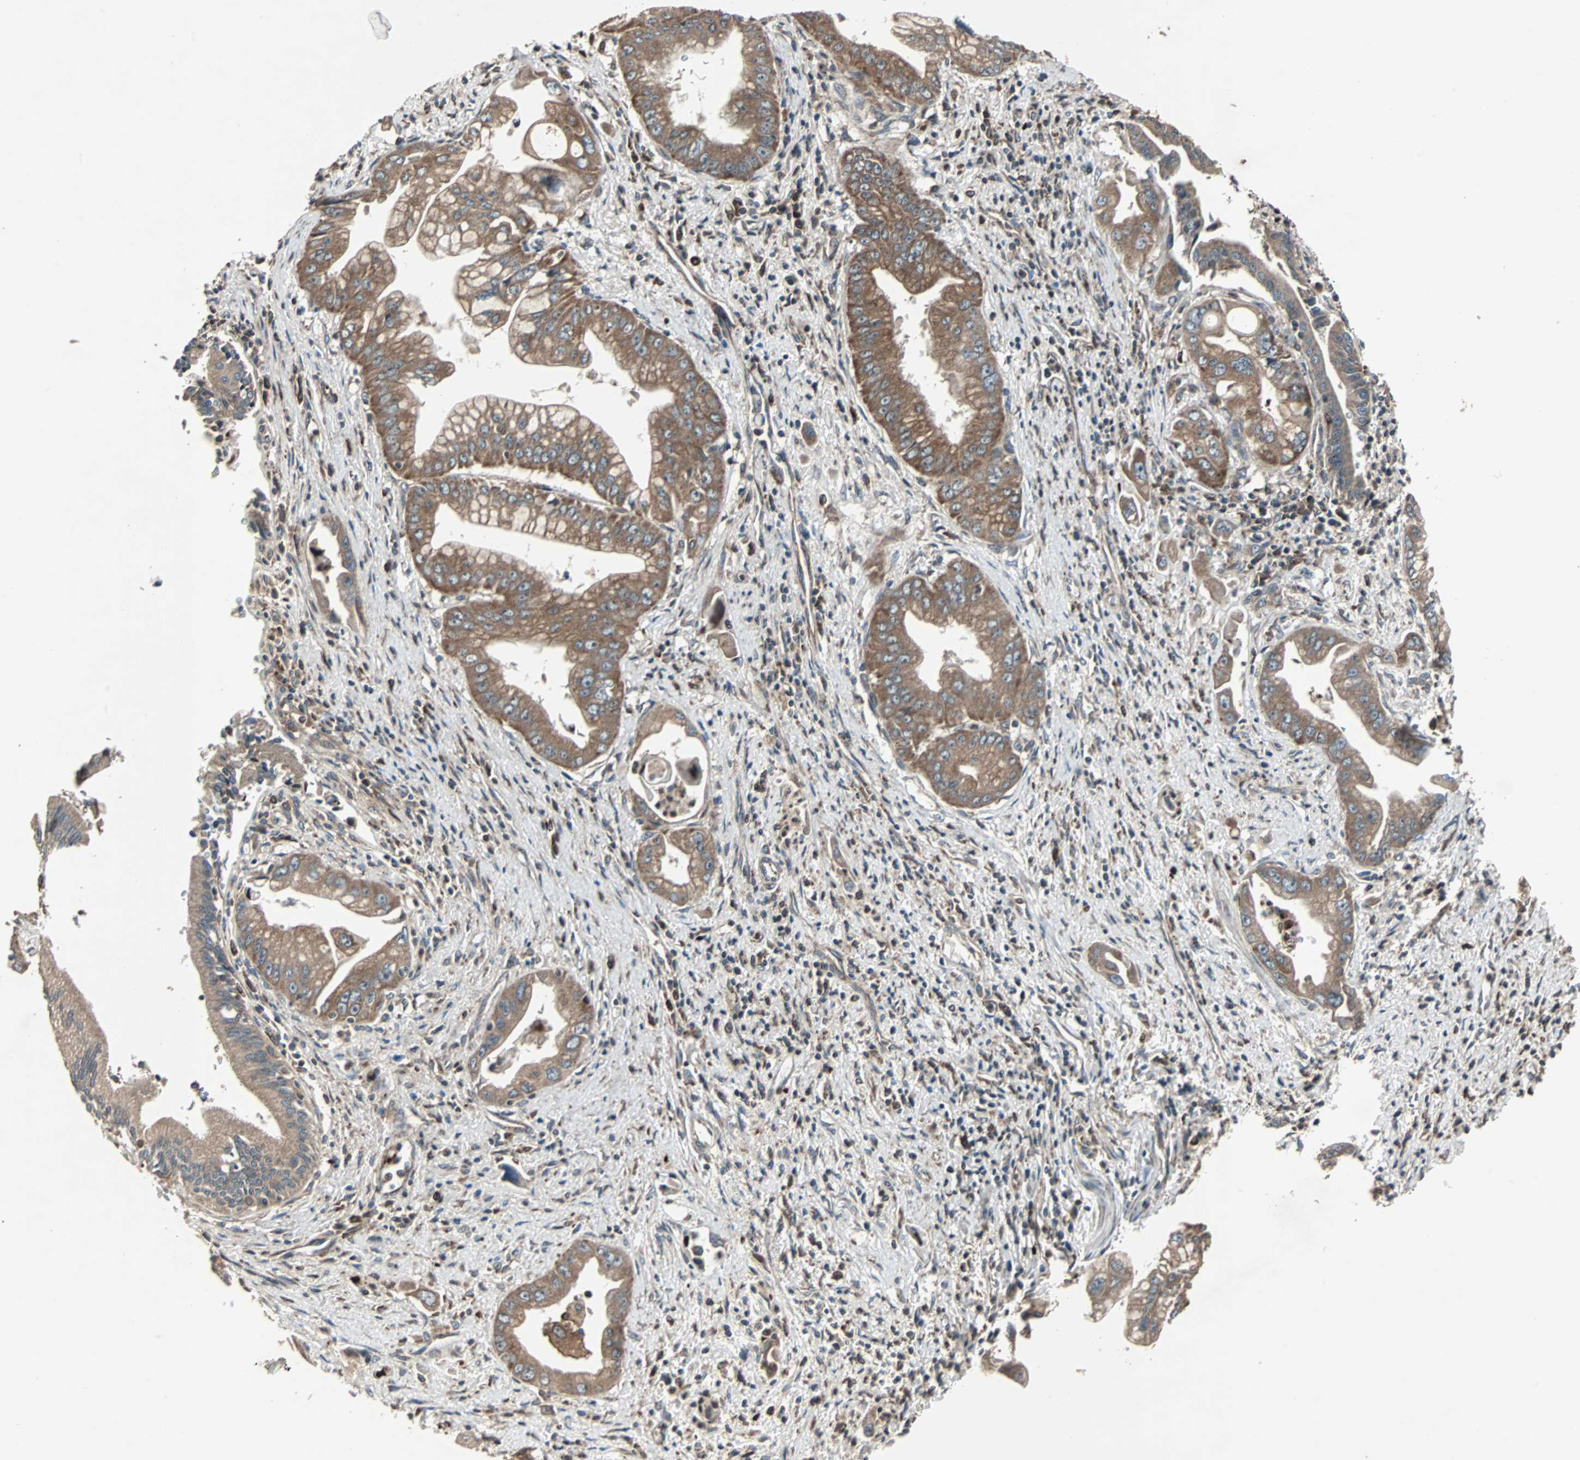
{"staining": {"intensity": "moderate", "quantity": ">75%", "location": "cytoplasmic/membranous"}, "tissue": "pancreatic cancer", "cell_type": "Tumor cells", "image_type": "cancer", "snomed": [{"axis": "morphology", "description": "Adenocarcinoma, NOS"}, {"axis": "topography", "description": "Pancreas"}], "caption": "Protein staining by IHC exhibits moderate cytoplasmic/membranous staining in approximately >75% of tumor cells in pancreatic adenocarcinoma.", "gene": "RAB7A", "patient": {"sex": "male", "age": 59}}